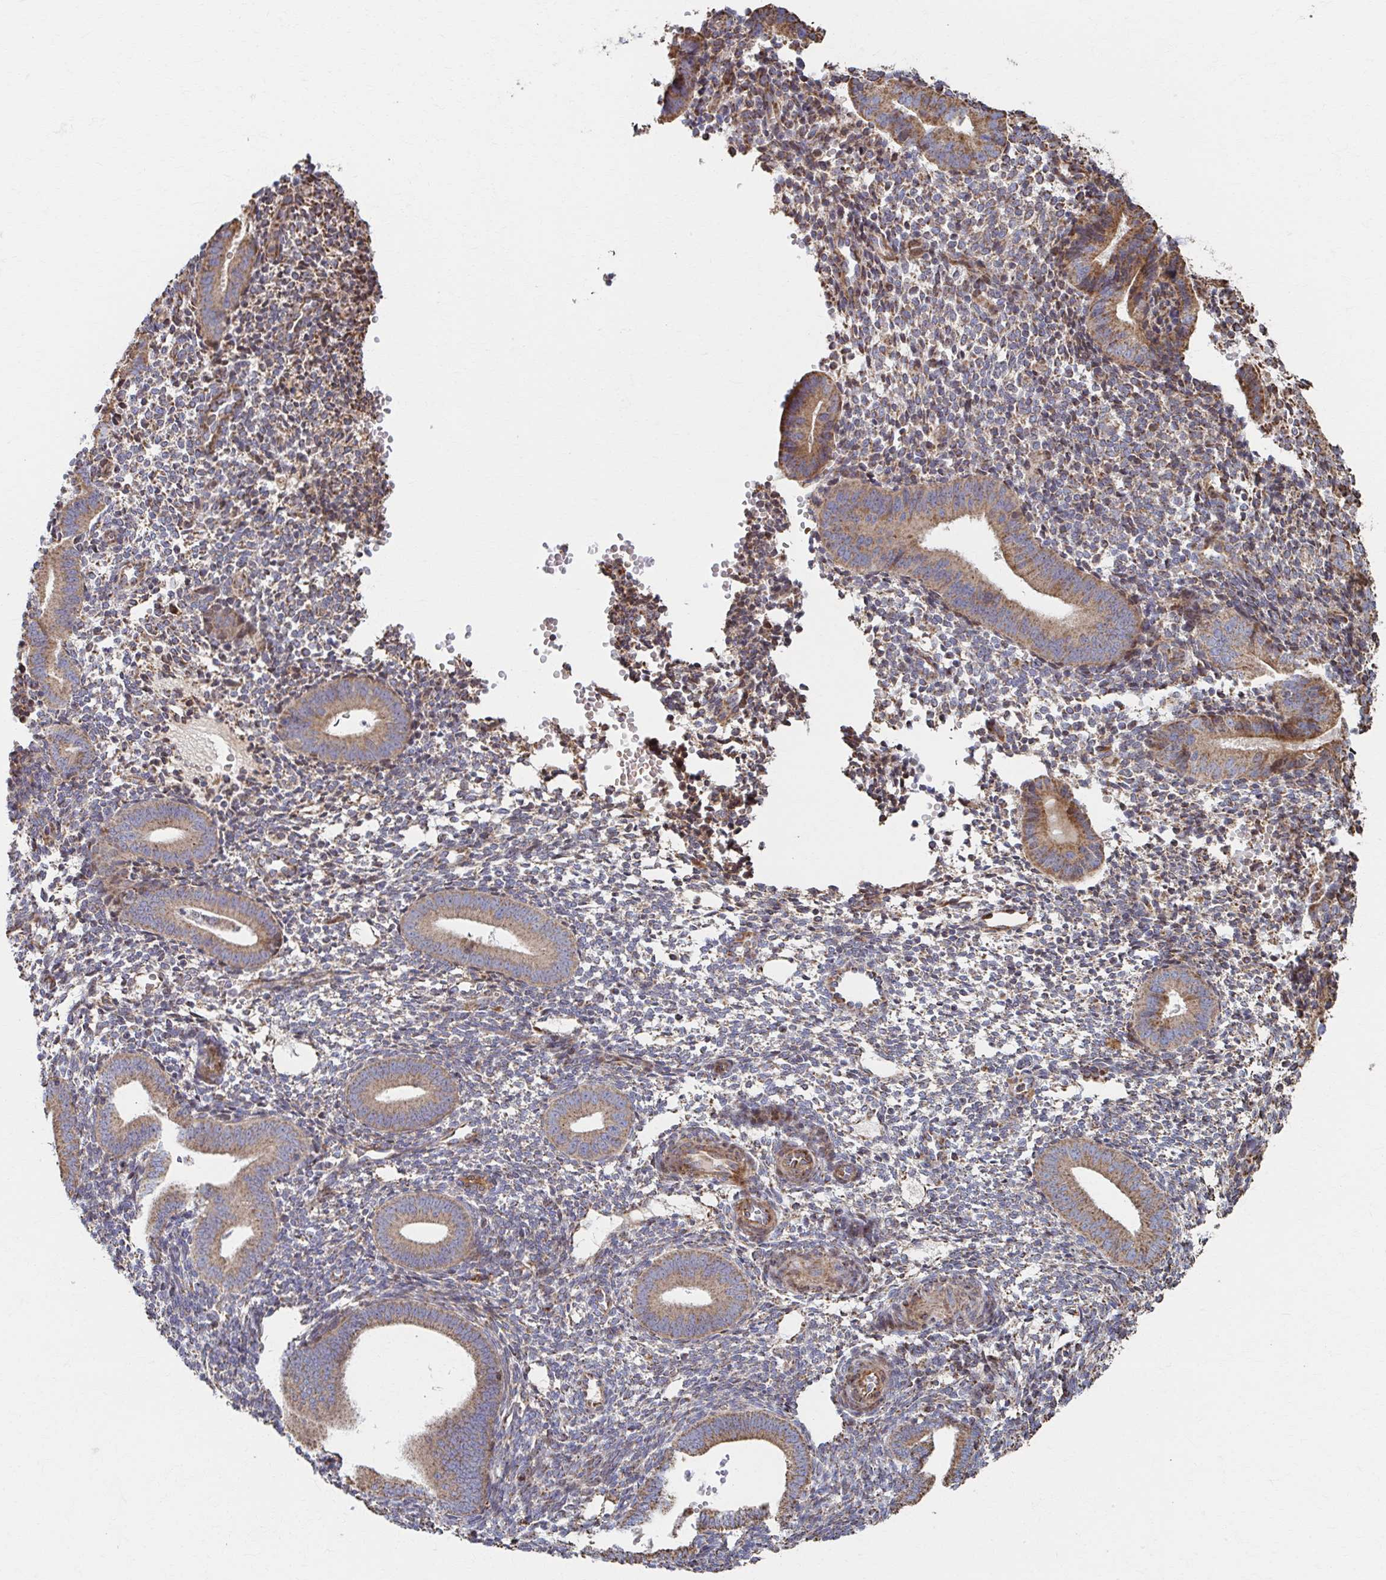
{"staining": {"intensity": "weak", "quantity": "25%-75%", "location": "cytoplasmic/membranous"}, "tissue": "endometrium", "cell_type": "Cells in endometrial stroma", "image_type": "normal", "snomed": [{"axis": "morphology", "description": "Normal tissue, NOS"}, {"axis": "topography", "description": "Endometrium"}], "caption": "Protein staining of benign endometrium demonstrates weak cytoplasmic/membranous positivity in approximately 25%-75% of cells in endometrial stroma. (brown staining indicates protein expression, while blue staining denotes nuclei).", "gene": "SAT1", "patient": {"sex": "female", "age": 40}}